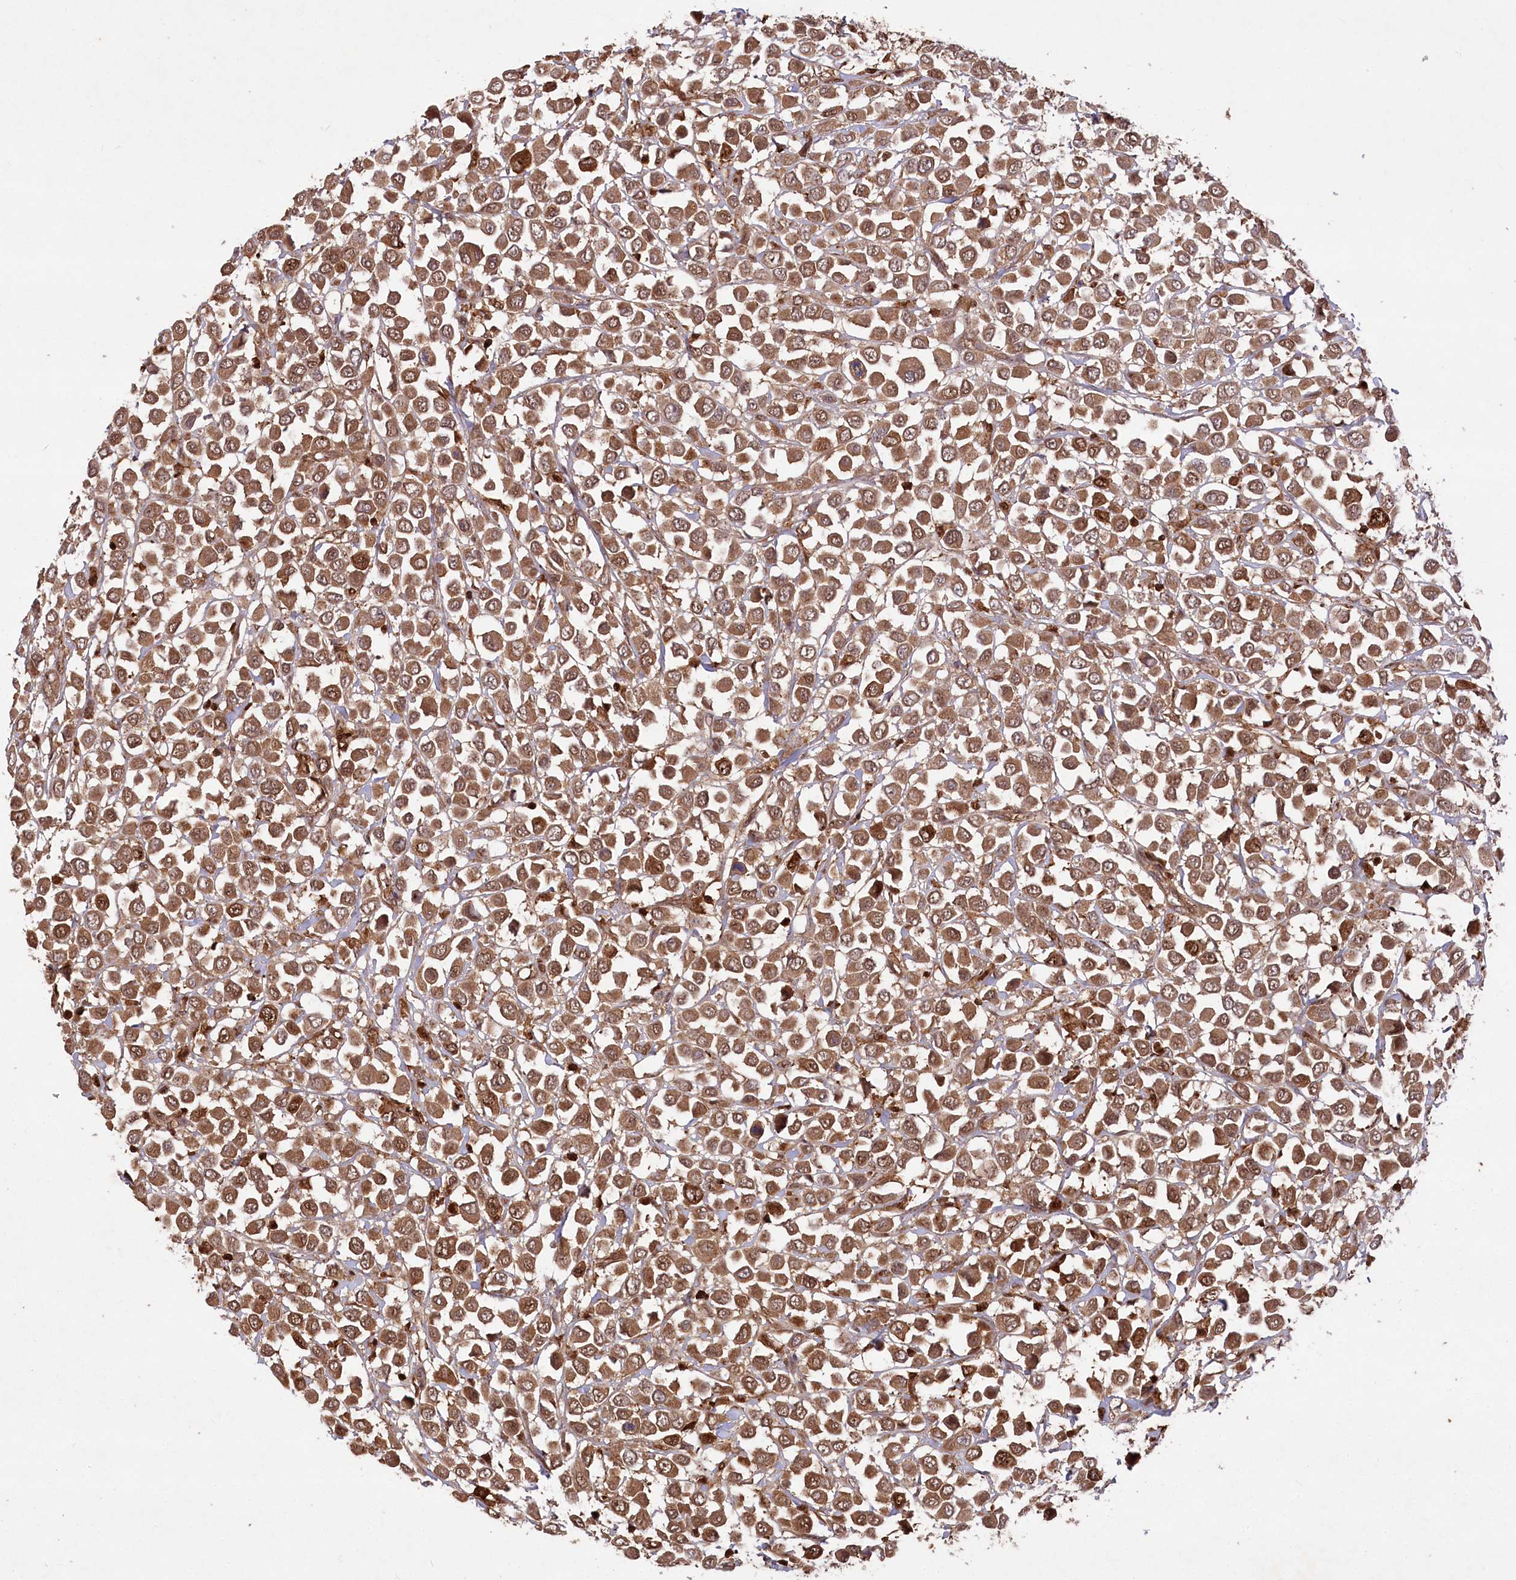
{"staining": {"intensity": "moderate", "quantity": ">75%", "location": "cytoplasmic/membranous"}, "tissue": "breast cancer", "cell_type": "Tumor cells", "image_type": "cancer", "snomed": [{"axis": "morphology", "description": "Duct carcinoma"}, {"axis": "topography", "description": "Breast"}], "caption": "Immunohistochemistry (IHC) (DAB) staining of human breast intraductal carcinoma demonstrates moderate cytoplasmic/membranous protein positivity in approximately >75% of tumor cells.", "gene": "LSG1", "patient": {"sex": "female", "age": 61}}